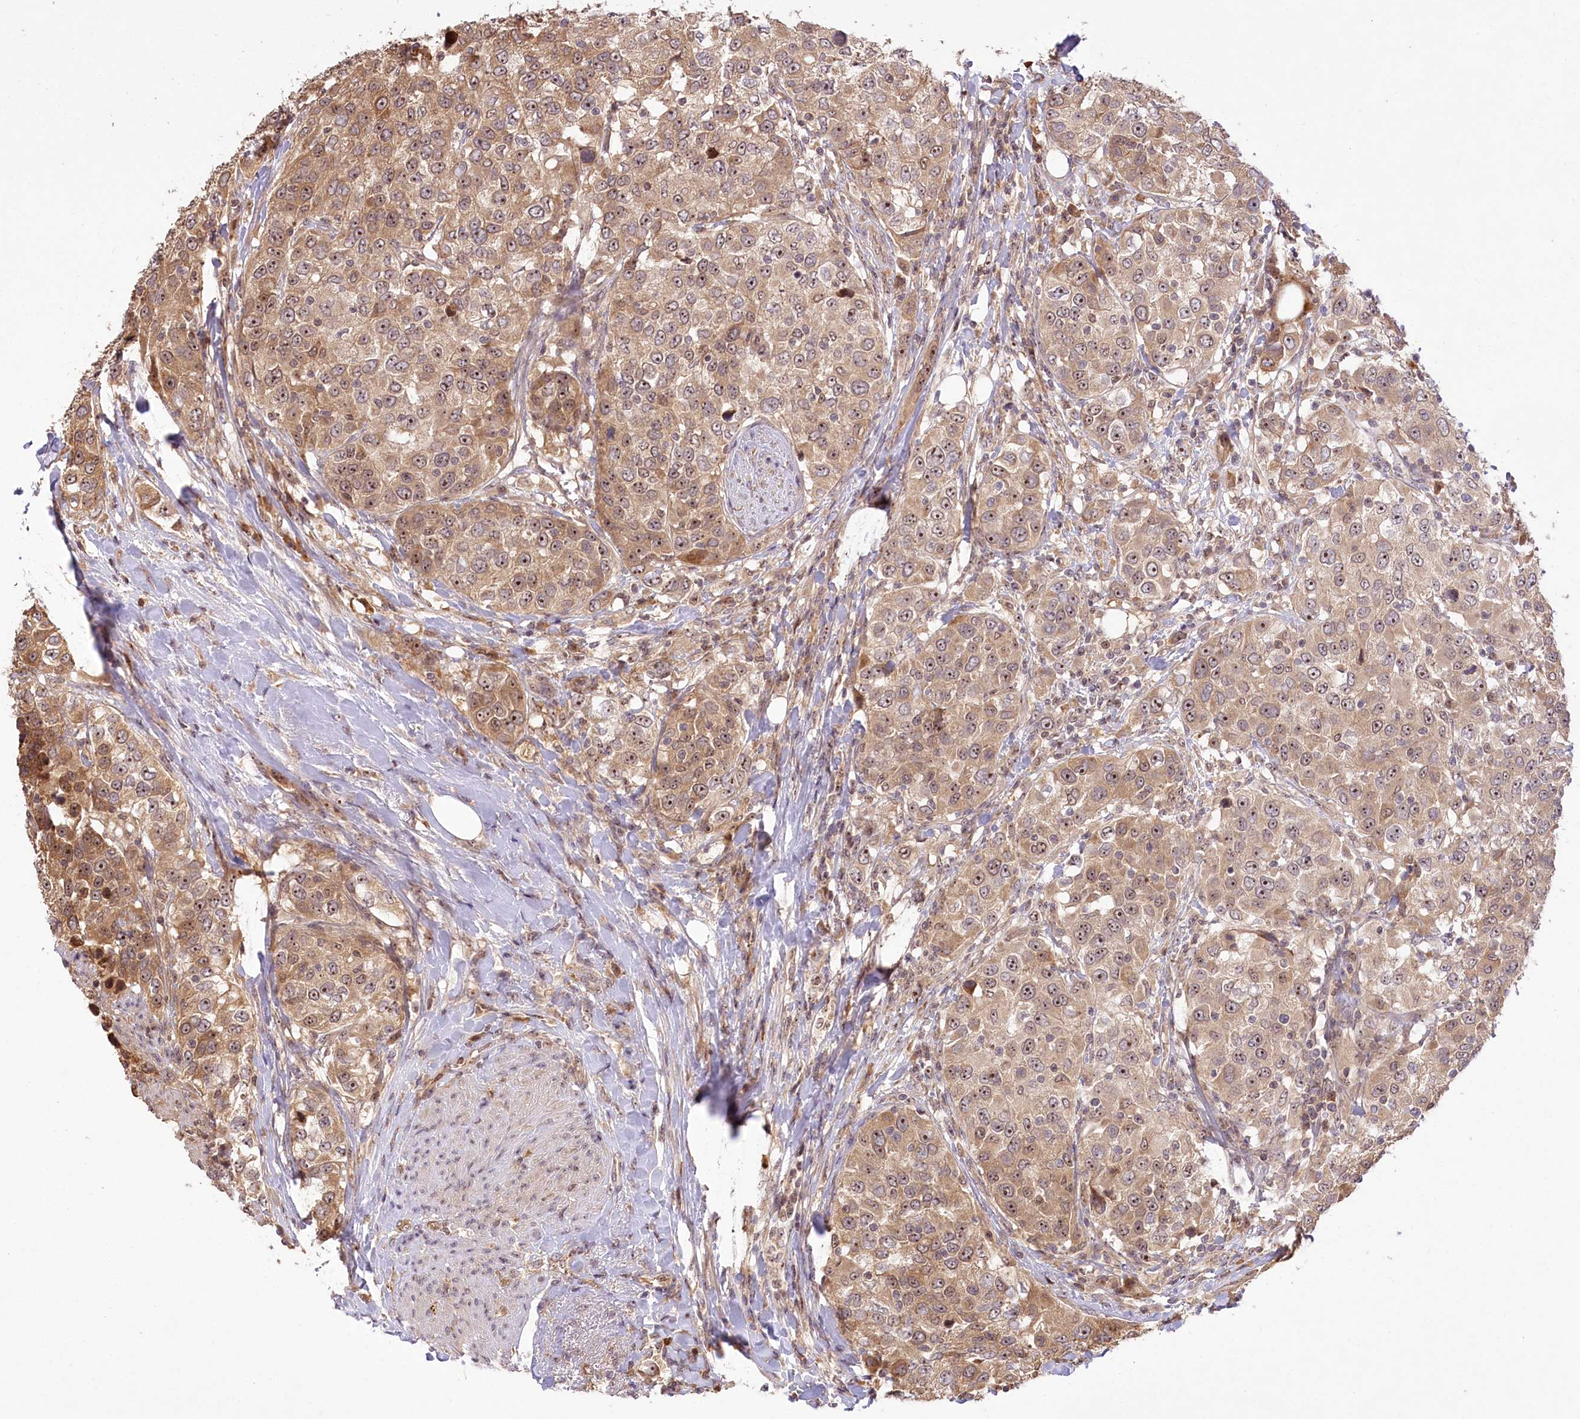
{"staining": {"intensity": "moderate", "quantity": ">75%", "location": "cytoplasmic/membranous,nuclear"}, "tissue": "urothelial cancer", "cell_type": "Tumor cells", "image_type": "cancer", "snomed": [{"axis": "morphology", "description": "Urothelial carcinoma, High grade"}, {"axis": "topography", "description": "Urinary bladder"}], "caption": "Tumor cells exhibit moderate cytoplasmic/membranous and nuclear positivity in about >75% of cells in urothelial cancer.", "gene": "SERGEF", "patient": {"sex": "female", "age": 80}}